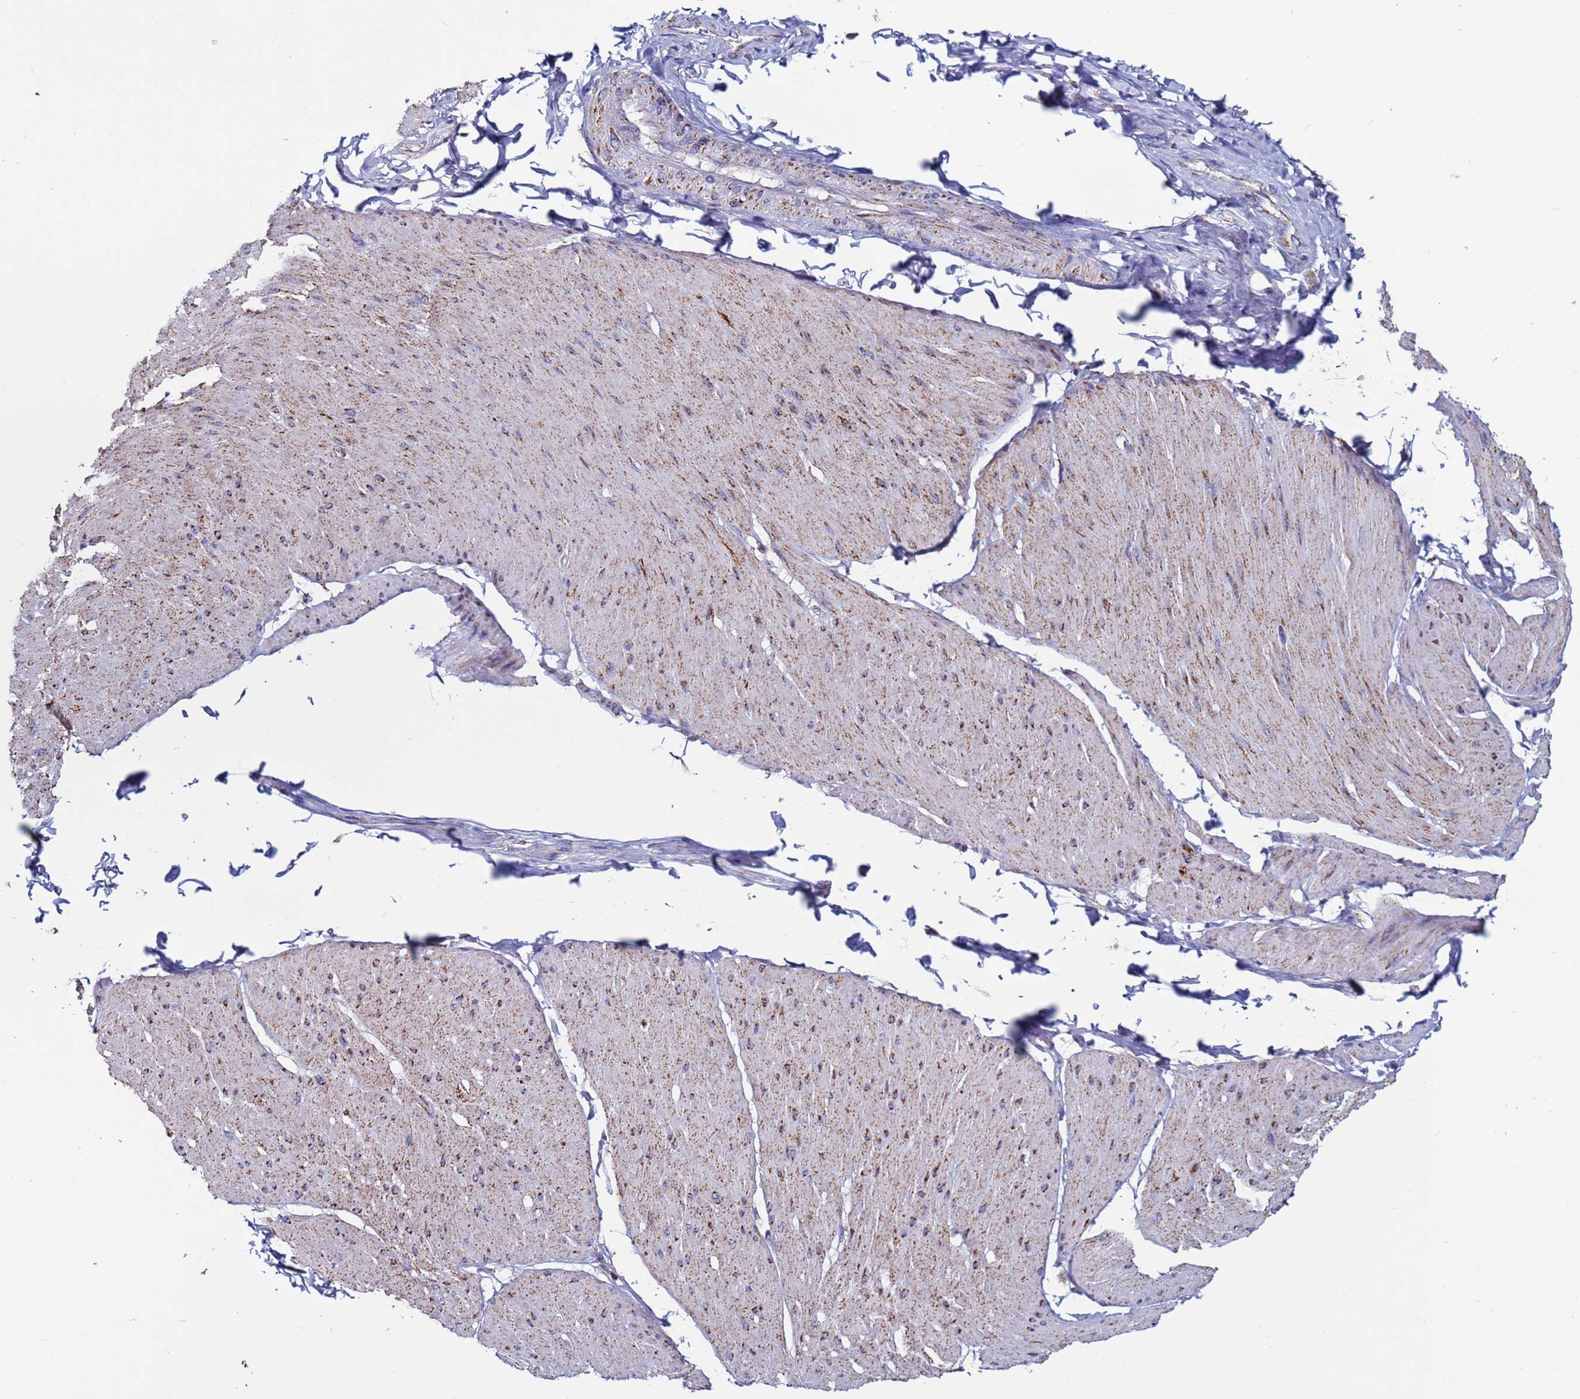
{"staining": {"intensity": "moderate", "quantity": ">75%", "location": "cytoplasmic/membranous"}, "tissue": "smooth muscle", "cell_type": "Smooth muscle cells", "image_type": "normal", "snomed": [{"axis": "morphology", "description": "Urothelial carcinoma, High grade"}, {"axis": "topography", "description": "Urinary bladder"}], "caption": "A micrograph of human smooth muscle stained for a protein shows moderate cytoplasmic/membranous brown staining in smooth muscle cells. (DAB IHC, brown staining for protein, blue staining for nuclei).", "gene": "ZBTB39", "patient": {"sex": "male", "age": 46}}